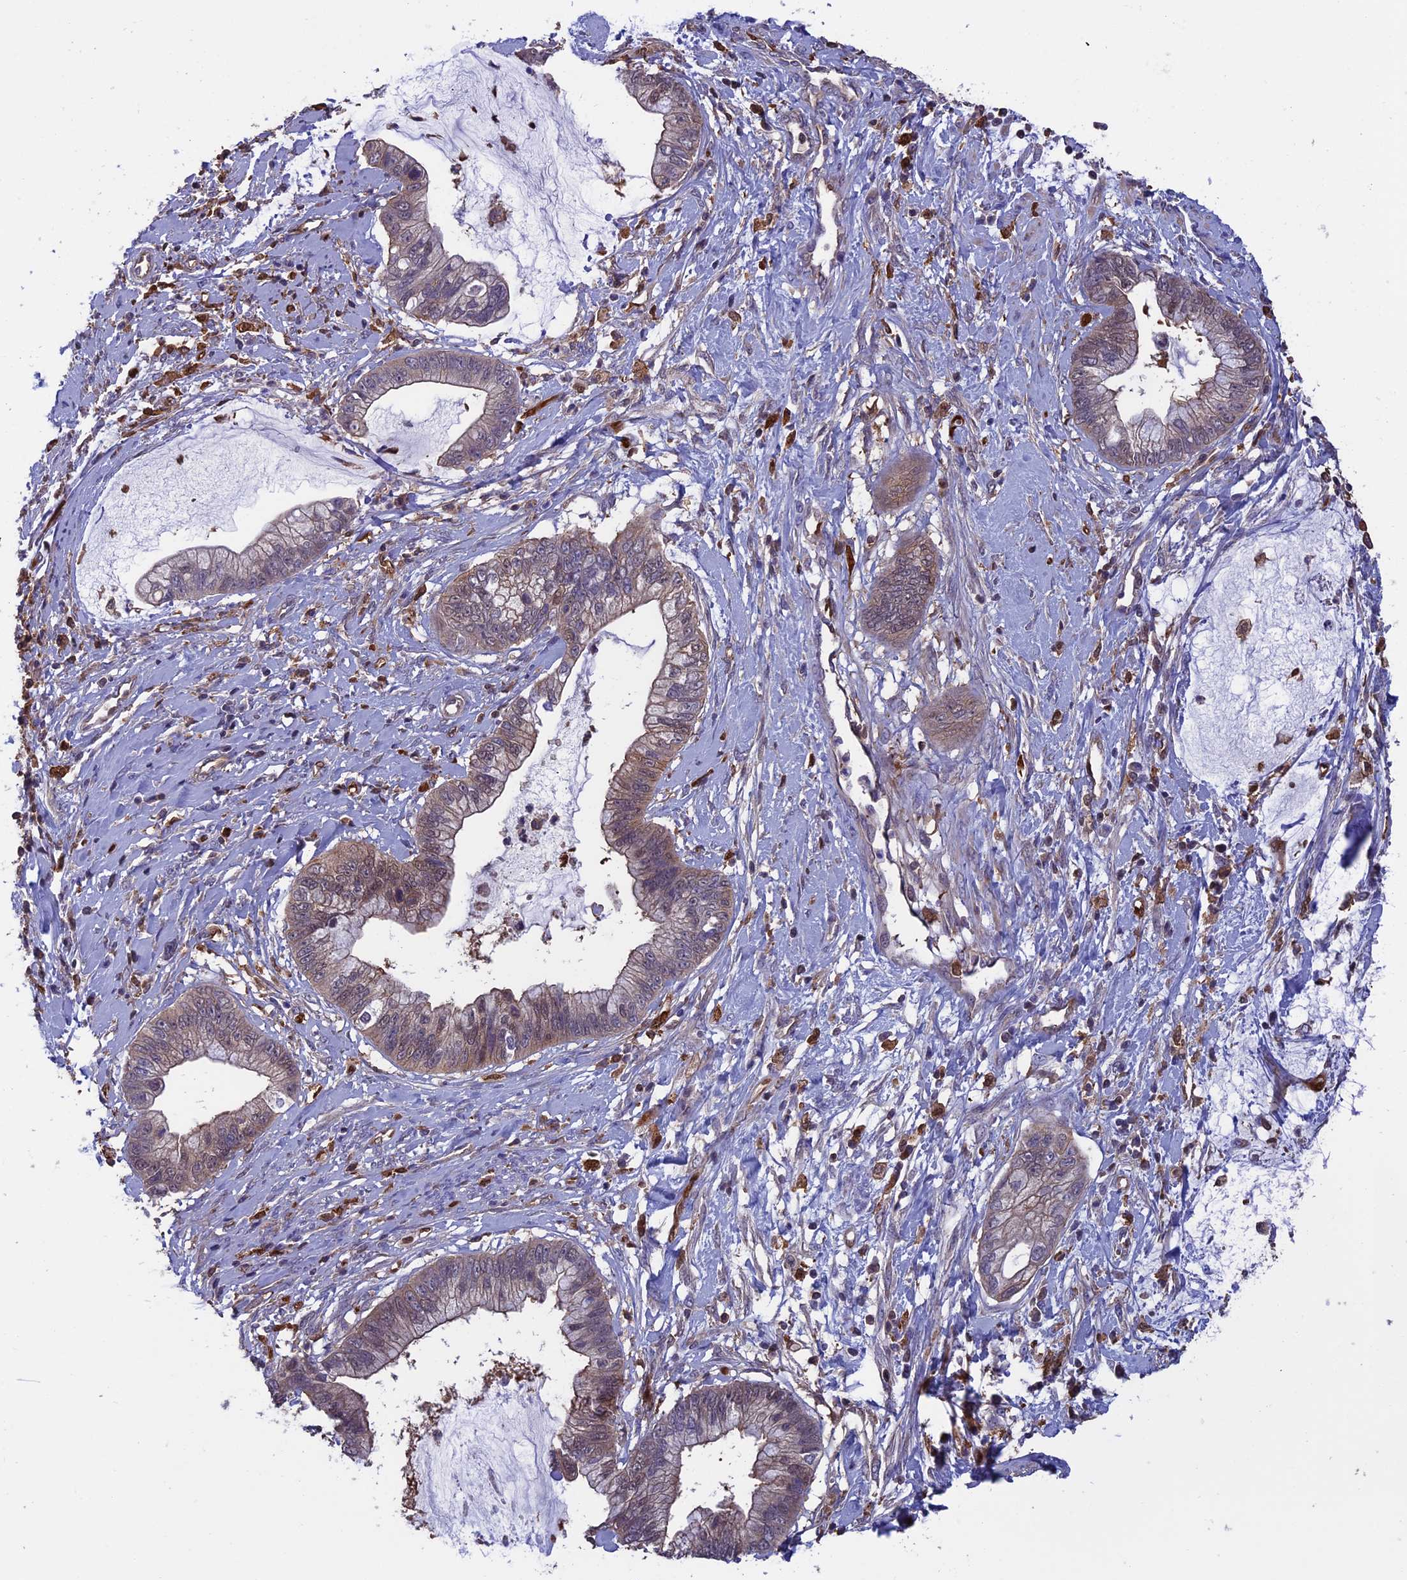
{"staining": {"intensity": "weak", "quantity": ">75%", "location": "cytoplasmic/membranous"}, "tissue": "cervical cancer", "cell_type": "Tumor cells", "image_type": "cancer", "snomed": [{"axis": "morphology", "description": "Adenocarcinoma, NOS"}, {"axis": "topography", "description": "Cervix"}], "caption": "This histopathology image reveals IHC staining of human adenocarcinoma (cervical), with low weak cytoplasmic/membranous positivity in about >75% of tumor cells.", "gene": "ARHGAP18", "patient": {"sex": "female", "age": 44}}